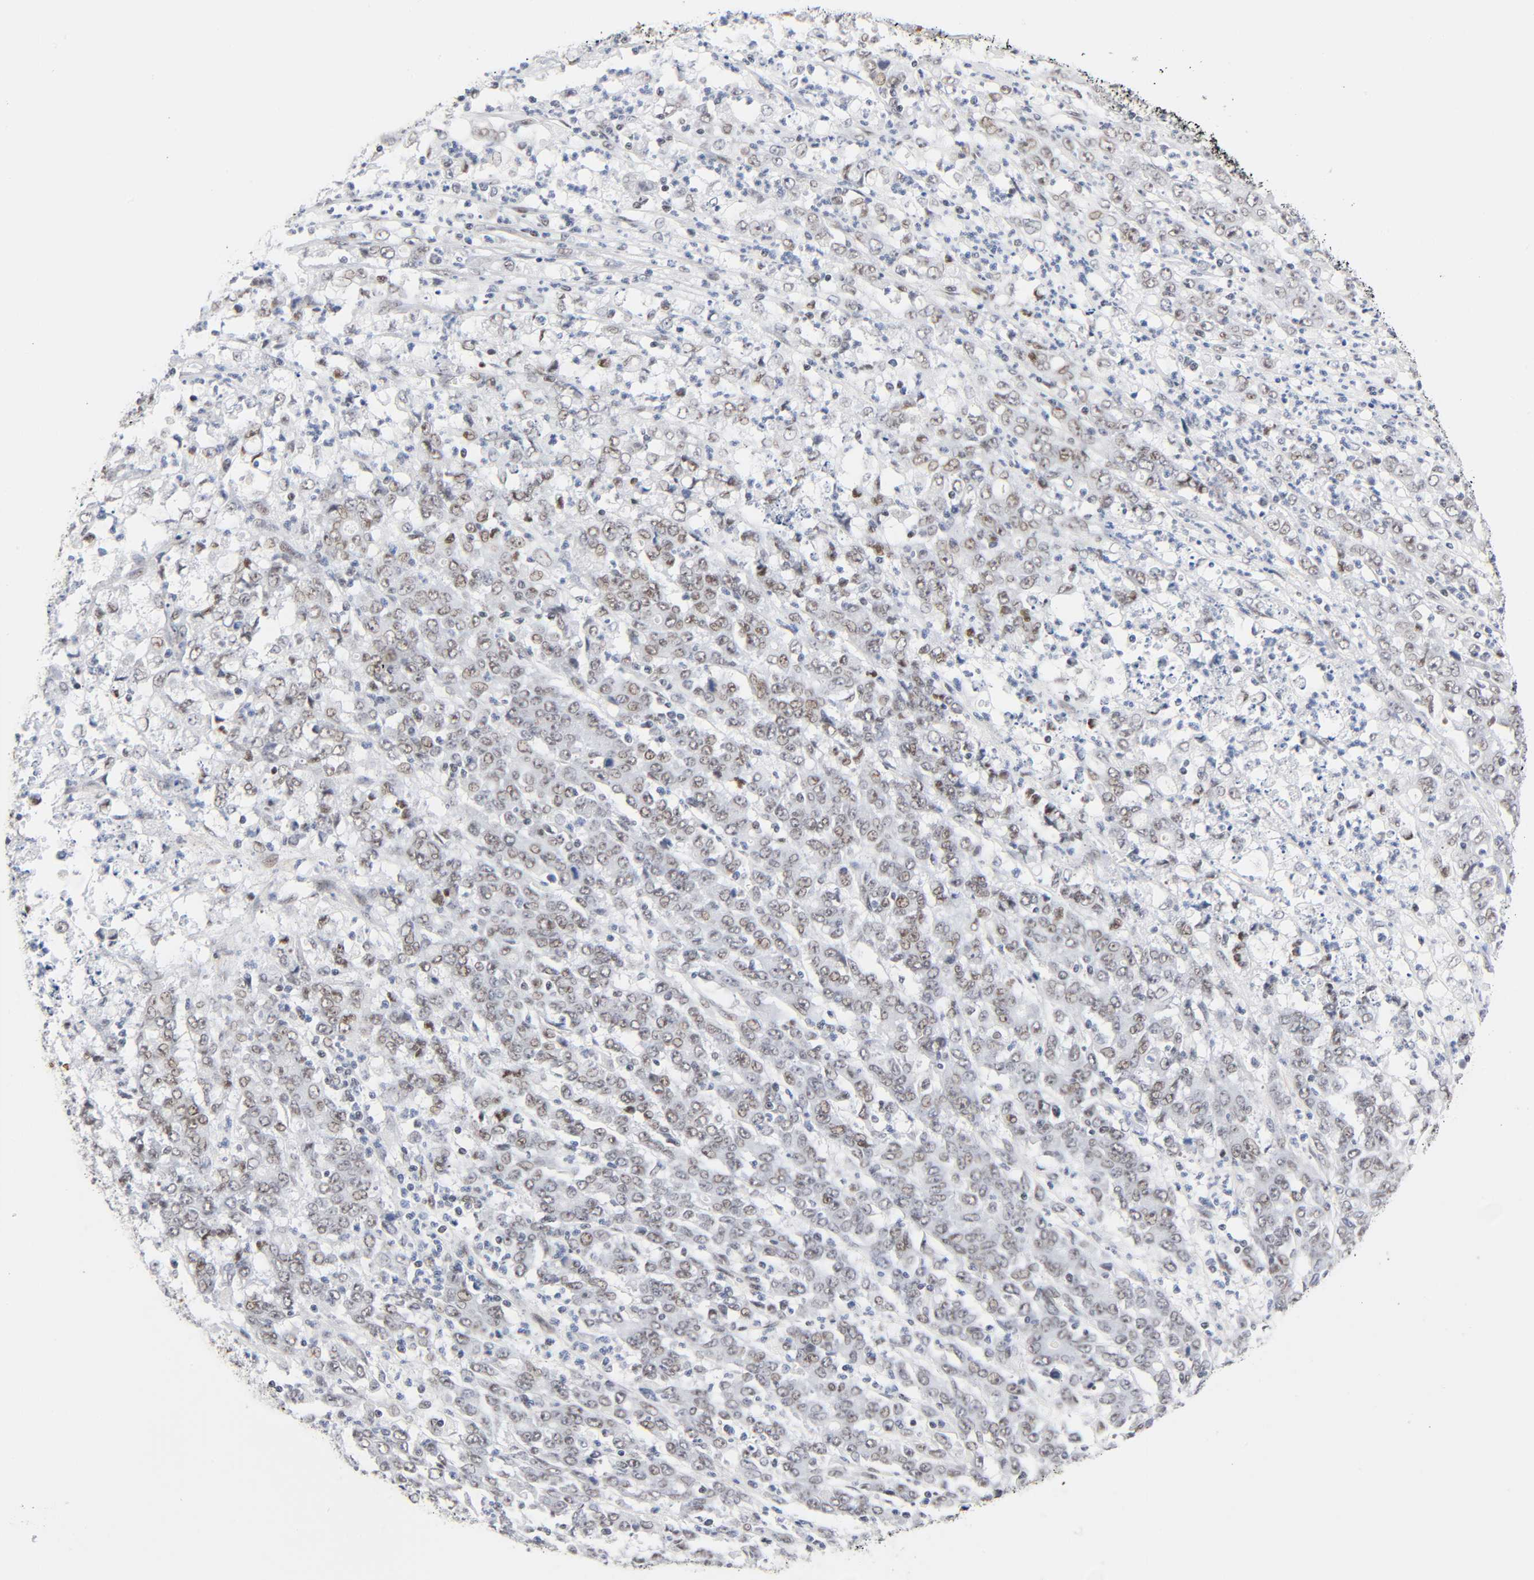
{"staining": {"intensity": "weak", "quantity": ">75%", "location": "nuclear"}, "tissue": "stomach cancer", "cell_type": "Tumor cells", "image_type": "cancer", "snomed": [{"axis": "morphology", "description": "Adenocarcinoma, NOS"}, {"axis": "topography", "description": "Stomach, lower"}], "caption": "High-magnification brightfield microscopy of adenocarcinoma (stomach) stained with DAB (3,3'-diaminobenzidine) (brown) and counterstained with hematoxylin (blue). tumor cells exhibit weak nuclear expression is identified in about>75% of cells. The staining was performed using DAB, with brown indicating positive protein expression. Nuclei are stained blue with hematoxylin.", "gene": "DIDO1", "patient": {"sex": "female", "age": 71}}